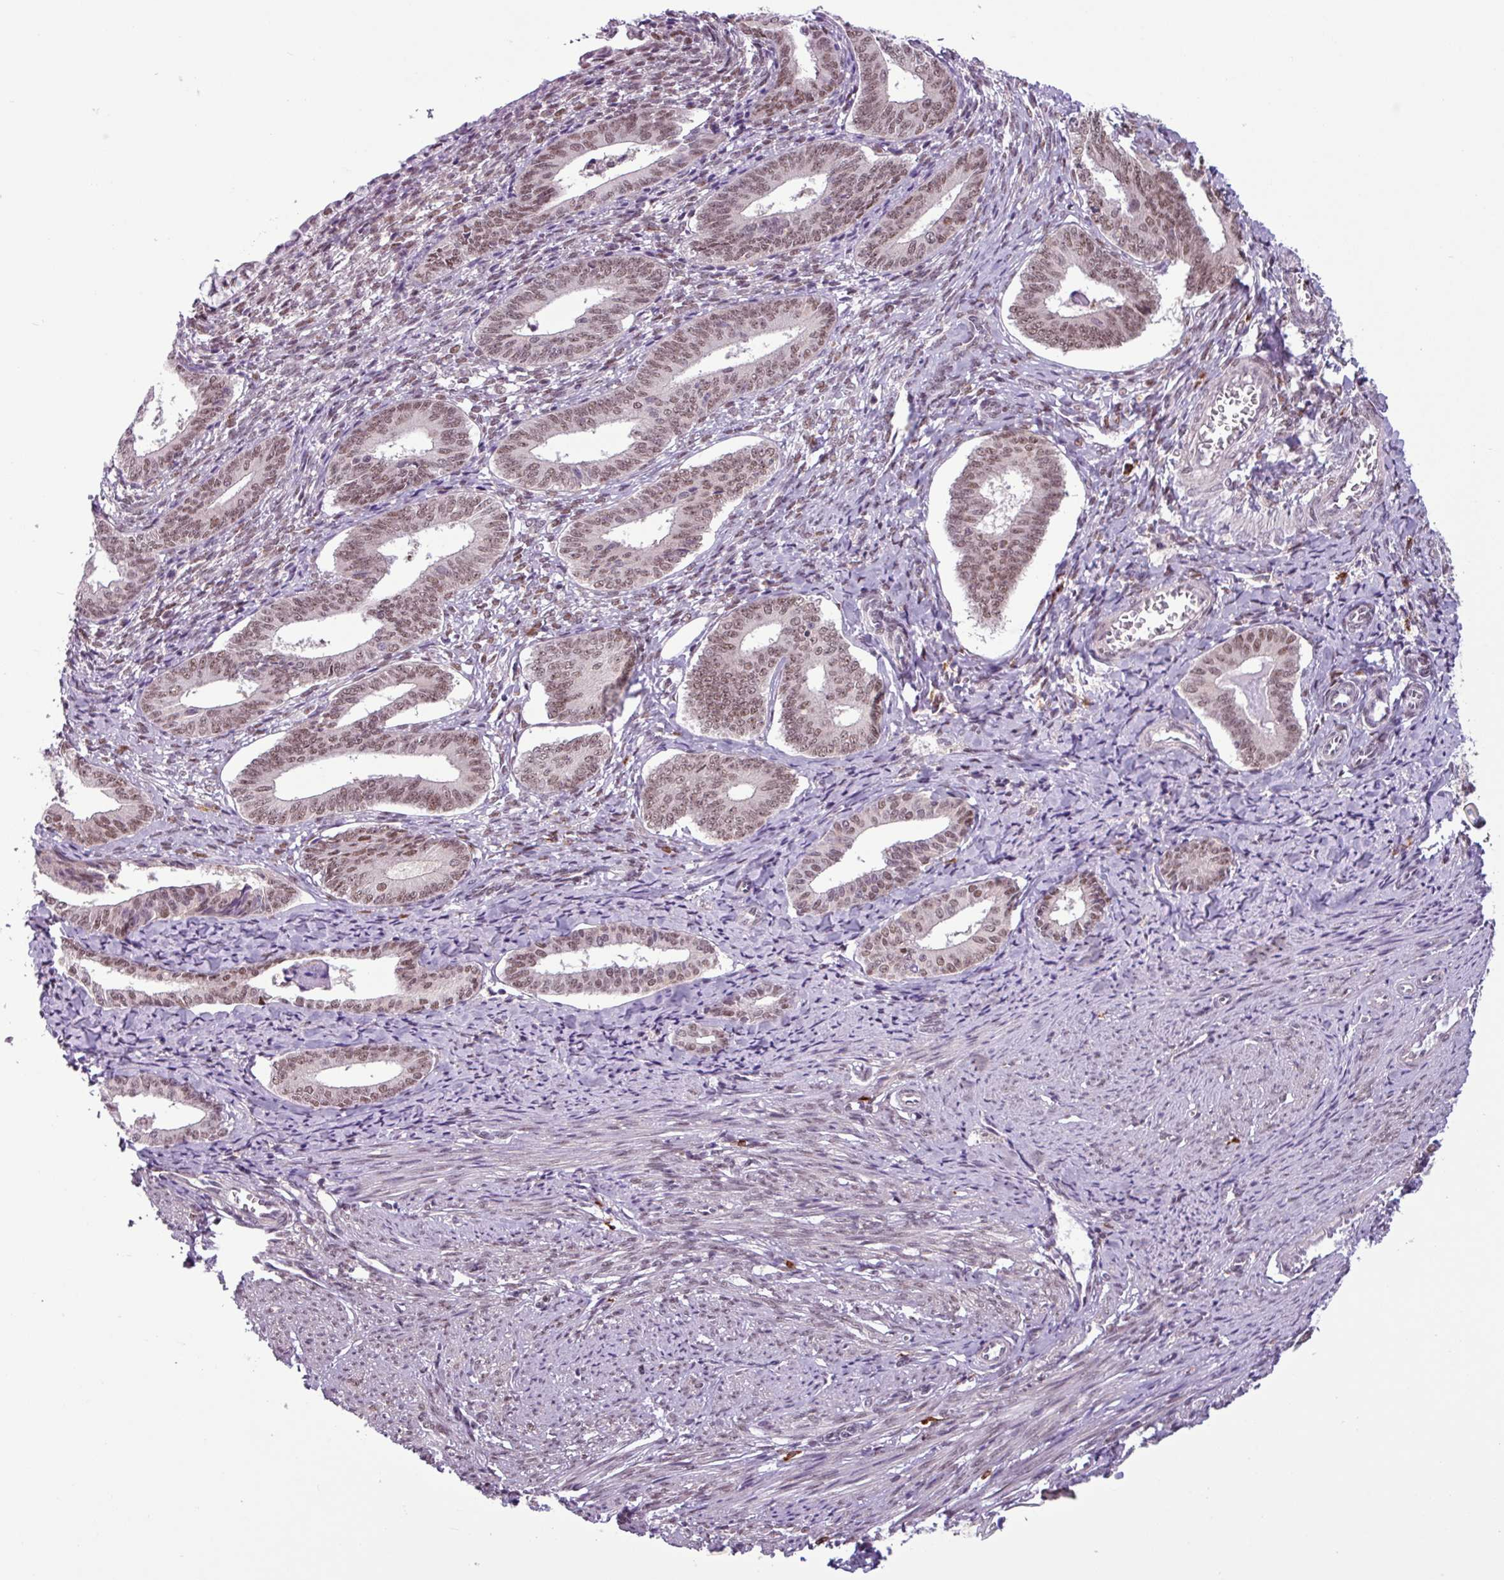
{"staining": {"intensity": "moderate", "quantity": ">75%", "location": "nuclear"}, "tissue": "cervical cancer", "cell_type": "Tumor cells", "image_type": "cancer", "snomed": [{"axis": "morphology", "description": "Squamous cell carcinoma, NOS"}, {"axis": "topography", "description": "Cervix"}], "caption": "This micrograph displays immunohistochemistry staining of human cervical cancer (squamous cell carcinoma), with medium moderate nuclear expression in about >75% of tumor cells.", "gene": "NOTCH2", "patient": {"sex": "female", "age": 59}}